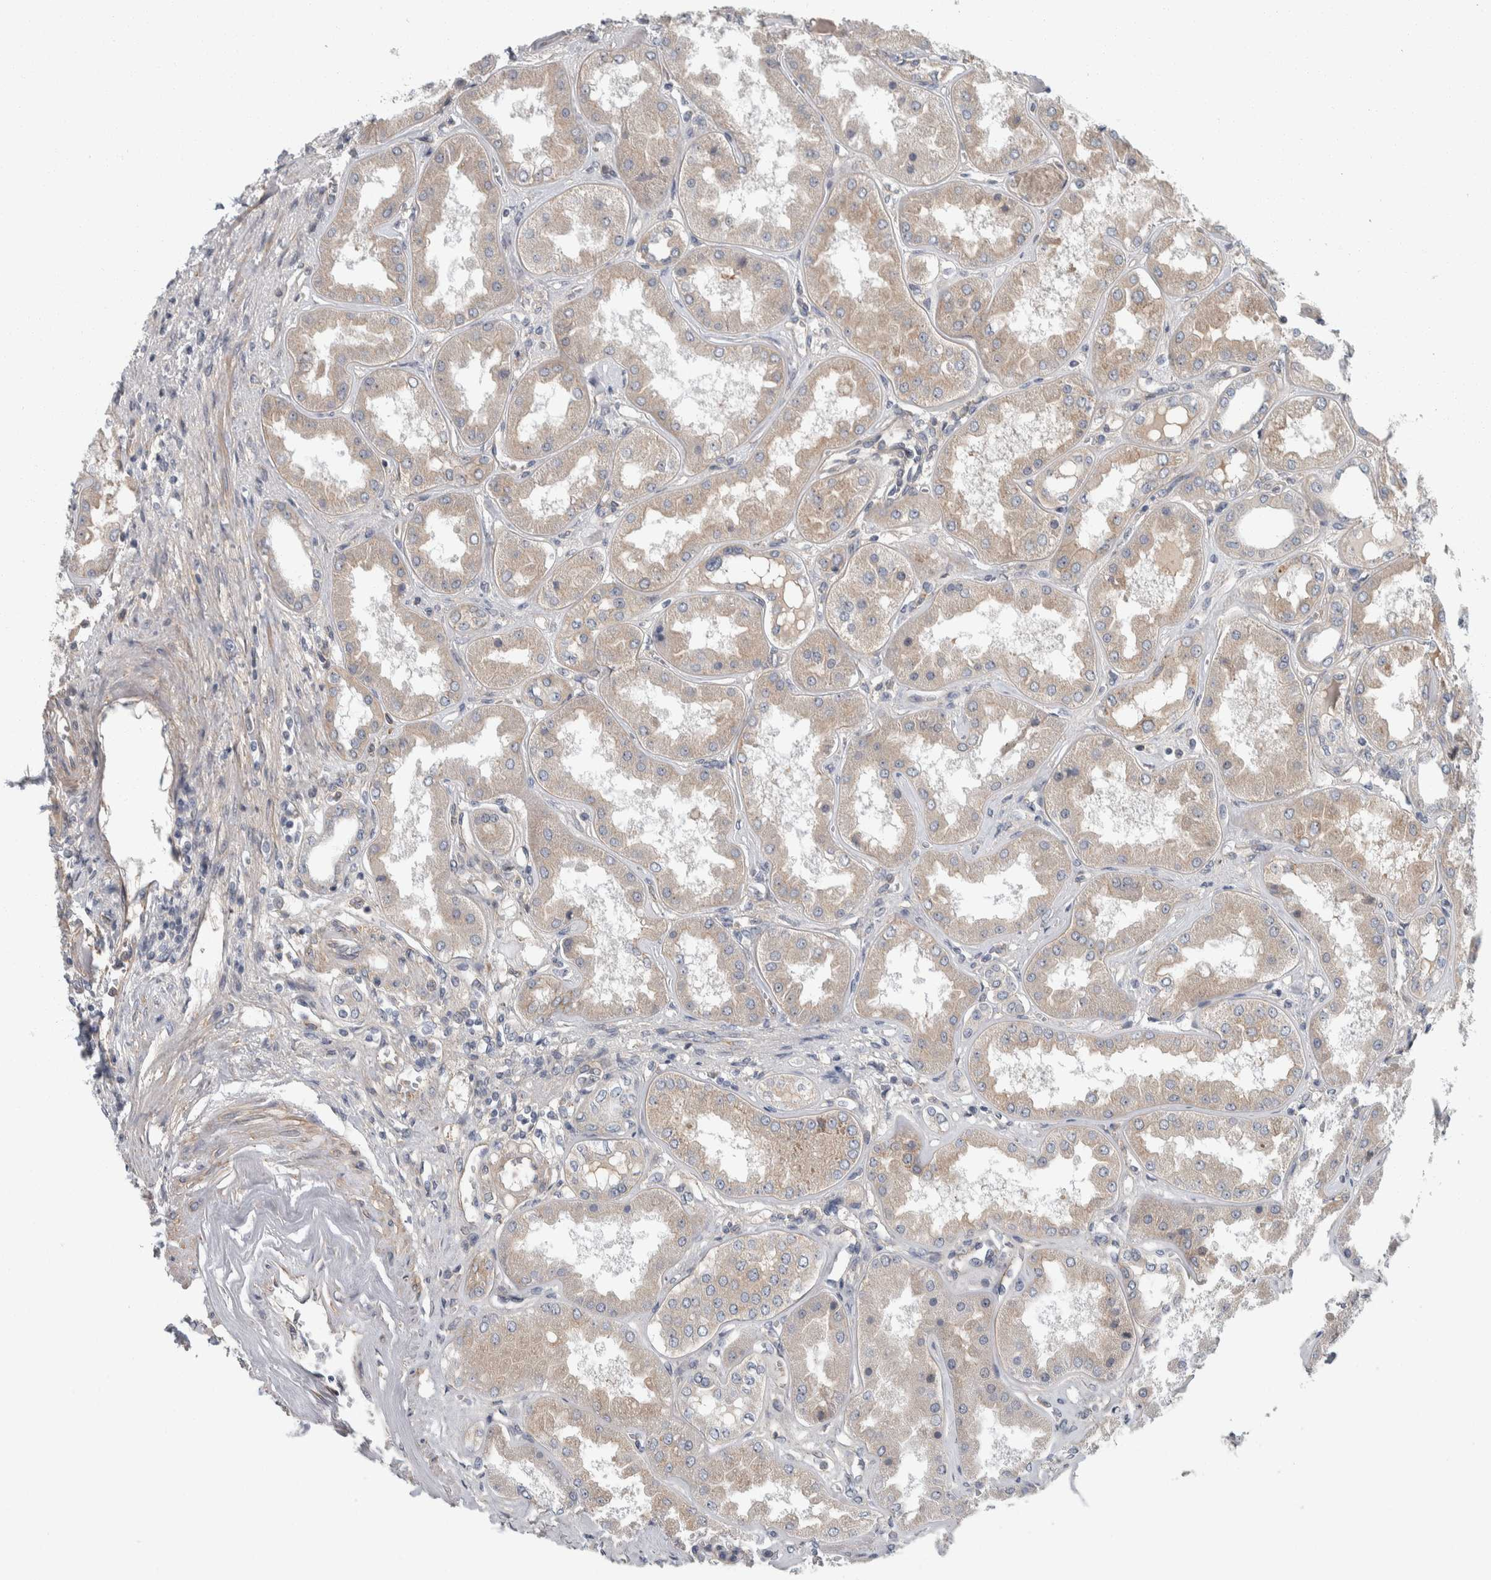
{"staining": {"intensity": "weak", "quantity": "<25%", "location": "cytoplasmic/membranous"}, "tissue": "kidney", "cell_type": "Cells in glomeruli", "image_type": "normal", "snomed": [{"axis": "morphology", "description": "Normal tissue, NOS"}, {"axis": "topography", "description": "Kidney"}], "caption": "A high-resolution image shows immunohistochemistry staining of normal kidney, which shows no significant expression in cells in glomeruli.", "gene": "KCNJ3", "patient": {"sex": "female", "age": 56}}